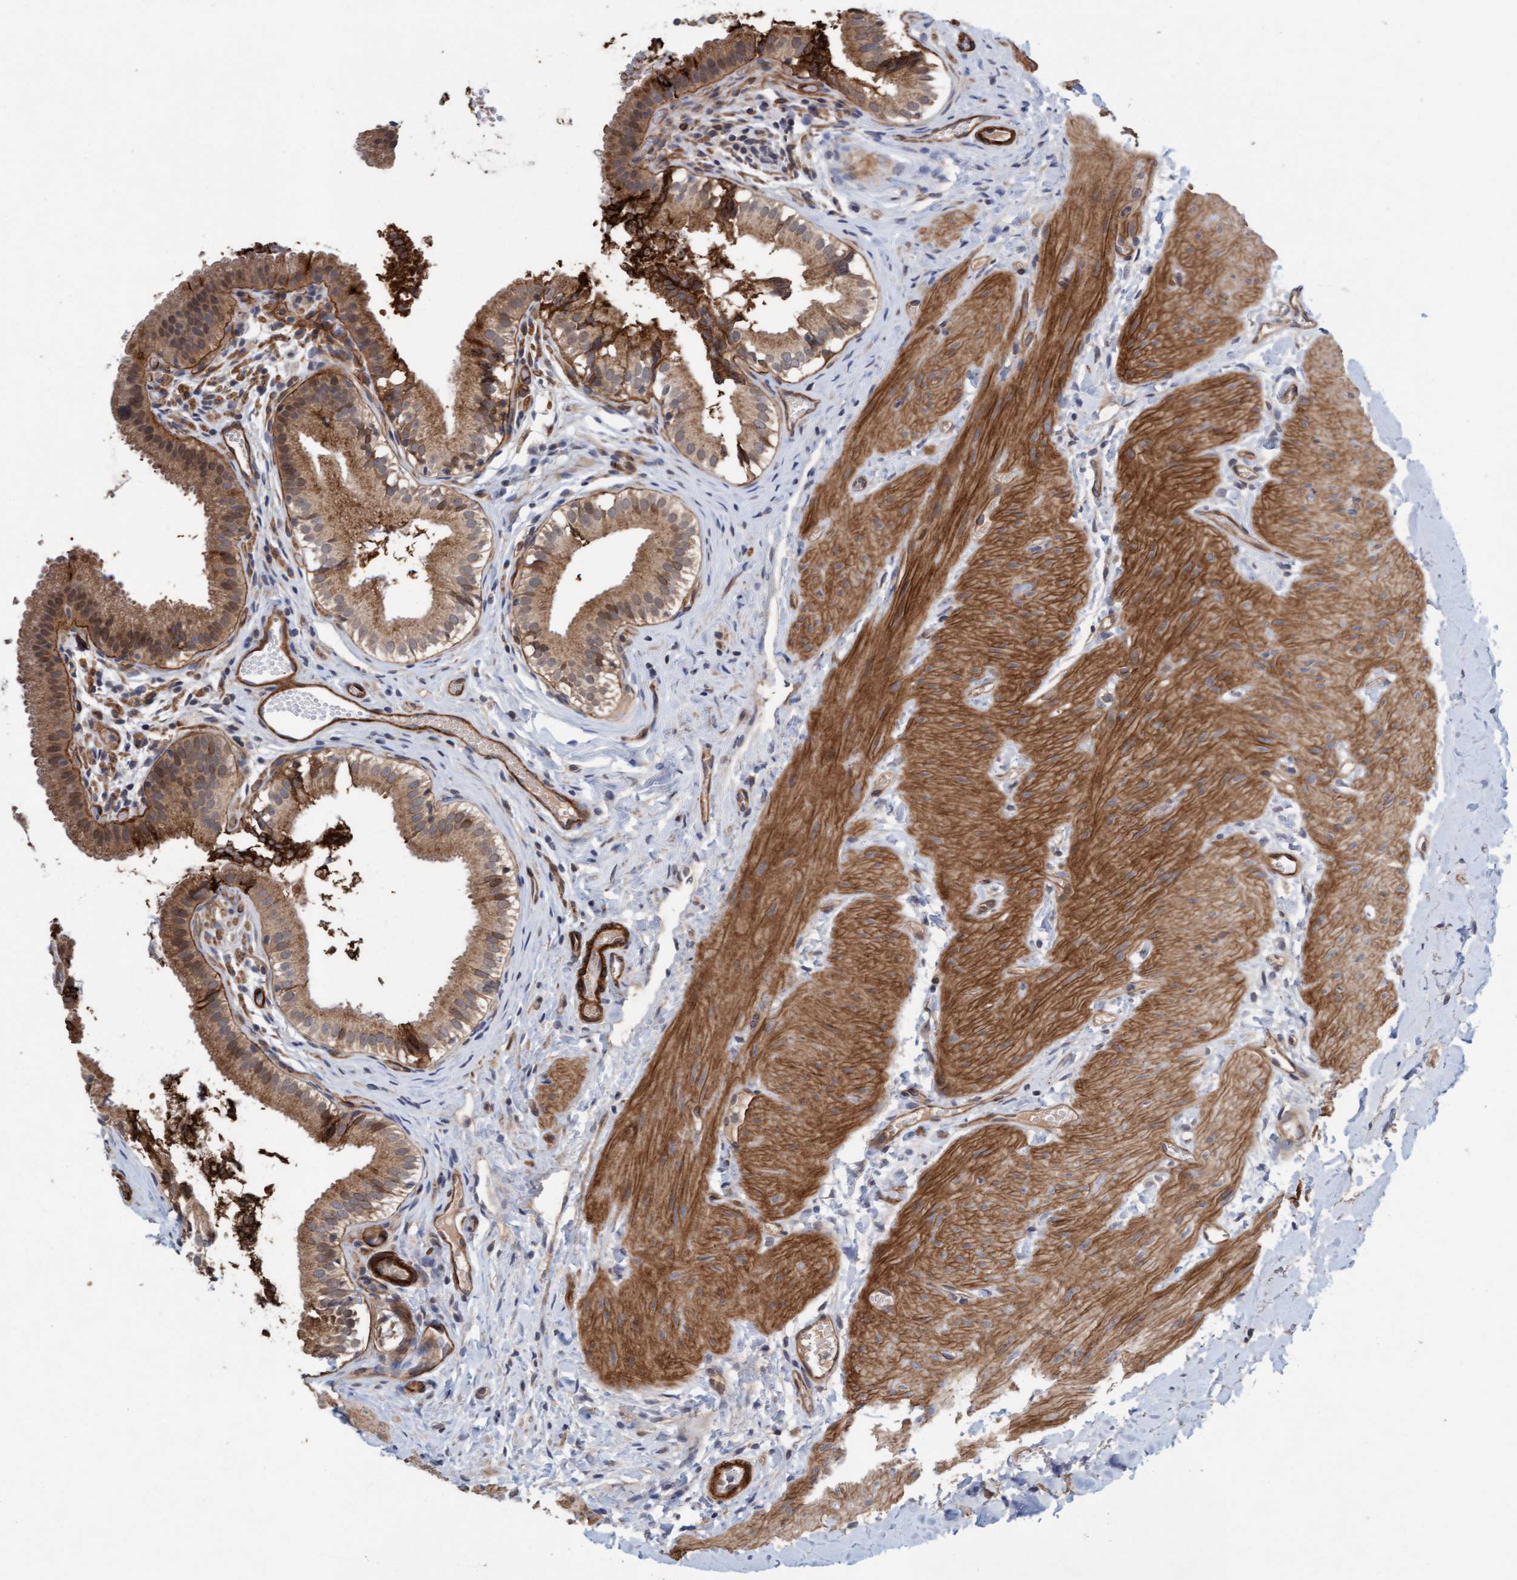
{"staining": {"intensity": "moderate", "quantity": ">75%", "location": "cytoplasmic/membranous,nuclear"}, "tissue": "gallbladder", "cell_type": "Glandular cells", "image_type": "normal", "snomed": [{"axis": "morphology", "description": "Normal tissue, NOS"}, {"axis": "topography", "description": "Gallbladder"}], "caption": "A histopathology image of human gallbladder stained for a protein exhibits moderate cytoplasmic/membranous,nuclear brown staining in glandular cells.", "gene": "TSTD2", "patient": {"sex": "female", "age": 26}}